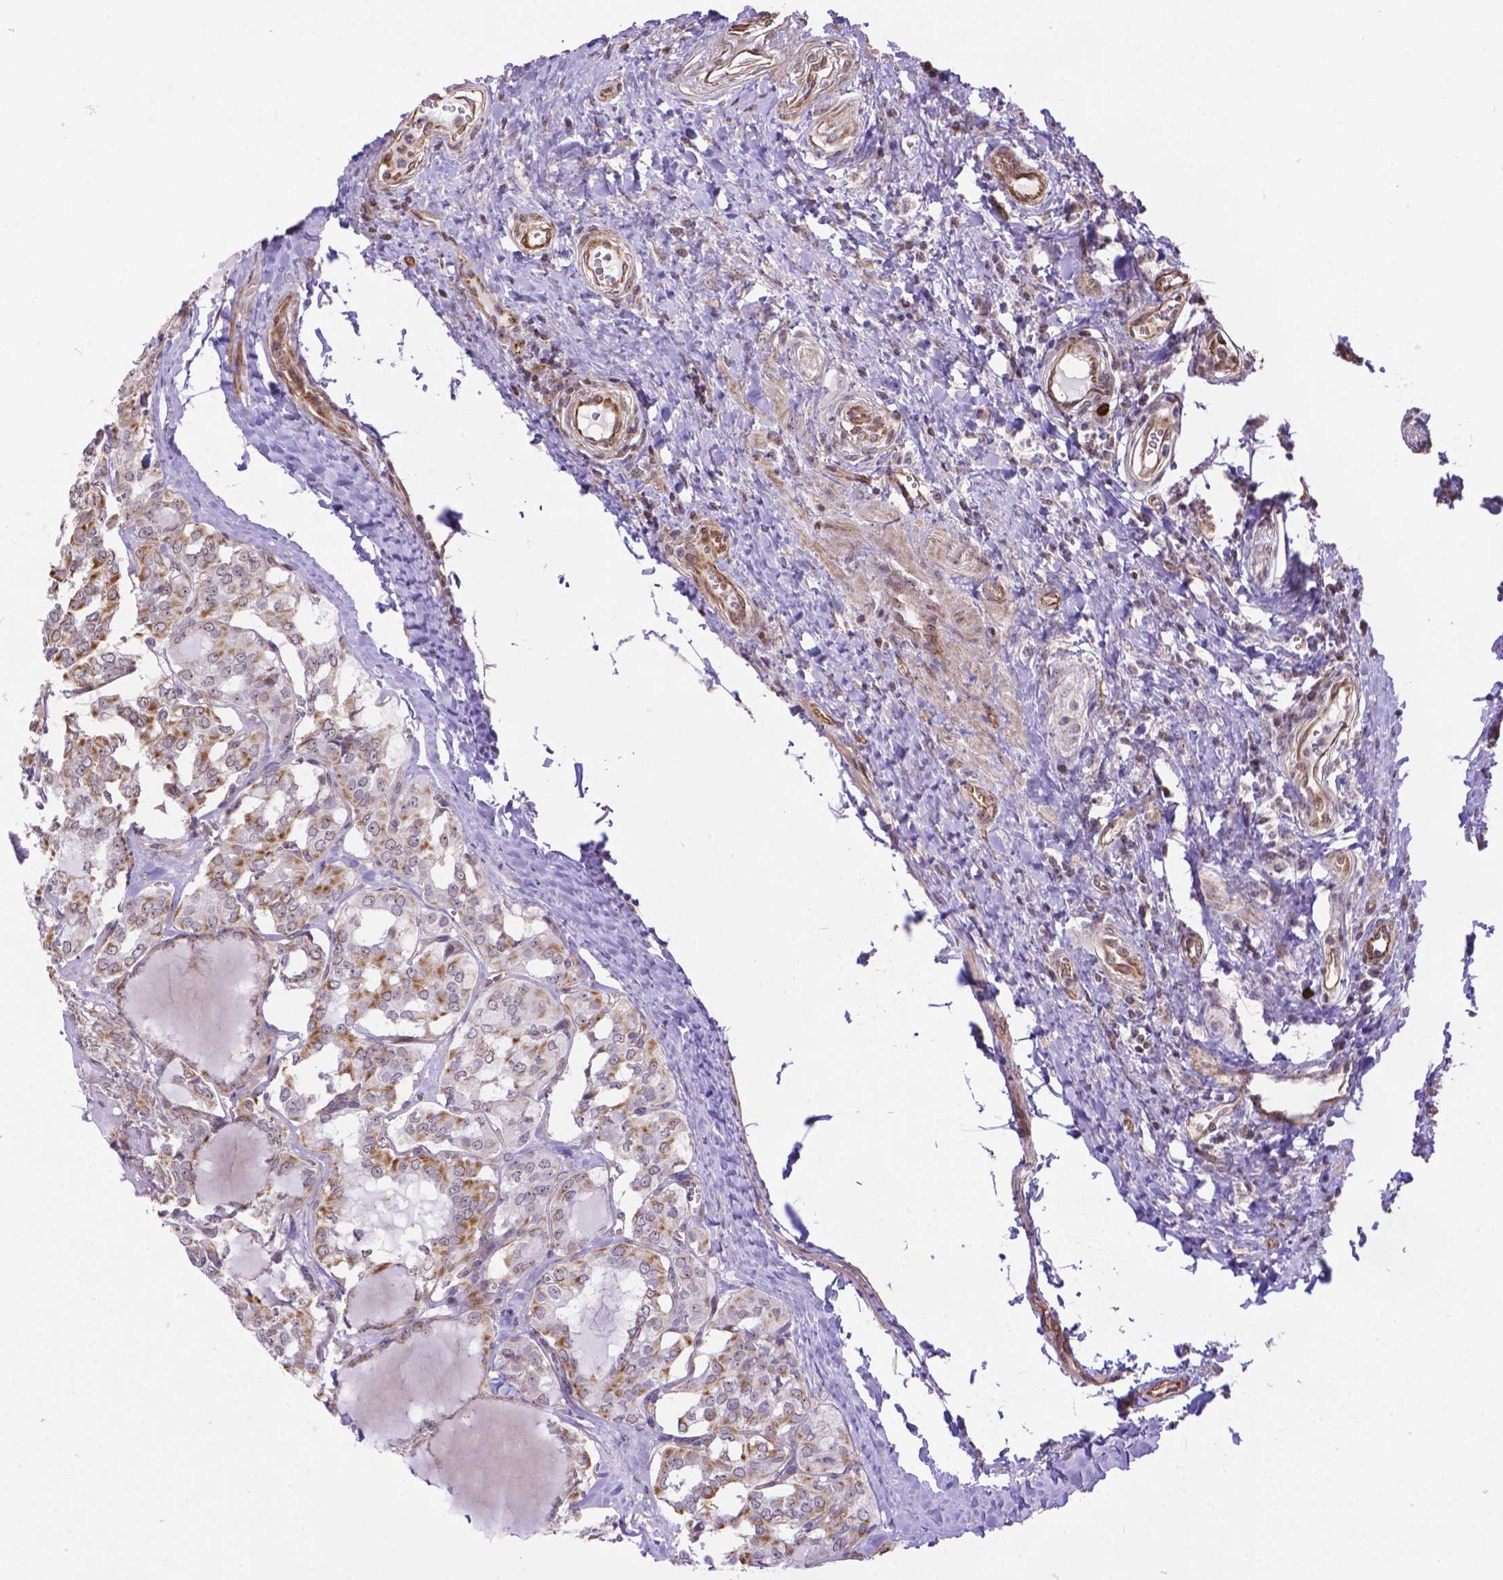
{"staining": {"intensity": "negative", "quantity": "none", "location": "none"}, "tissue": "thyroid cancer", "cell_type": "Tumor cells", "image_type": "cancer", "snomed": [{"axis": "morphology", "description": "Papillary adenocarcinoma, NOS"}, {"axis": "topography", "description": "Thyroid gland"}], "caption": "DAB immunohistochemical staining of human papillary adenocarcinoma (thyroid) shows no significant positivity in tumor cells.", "gene": "TMEM135", "patient": {"sex": "female", "age": 41}}